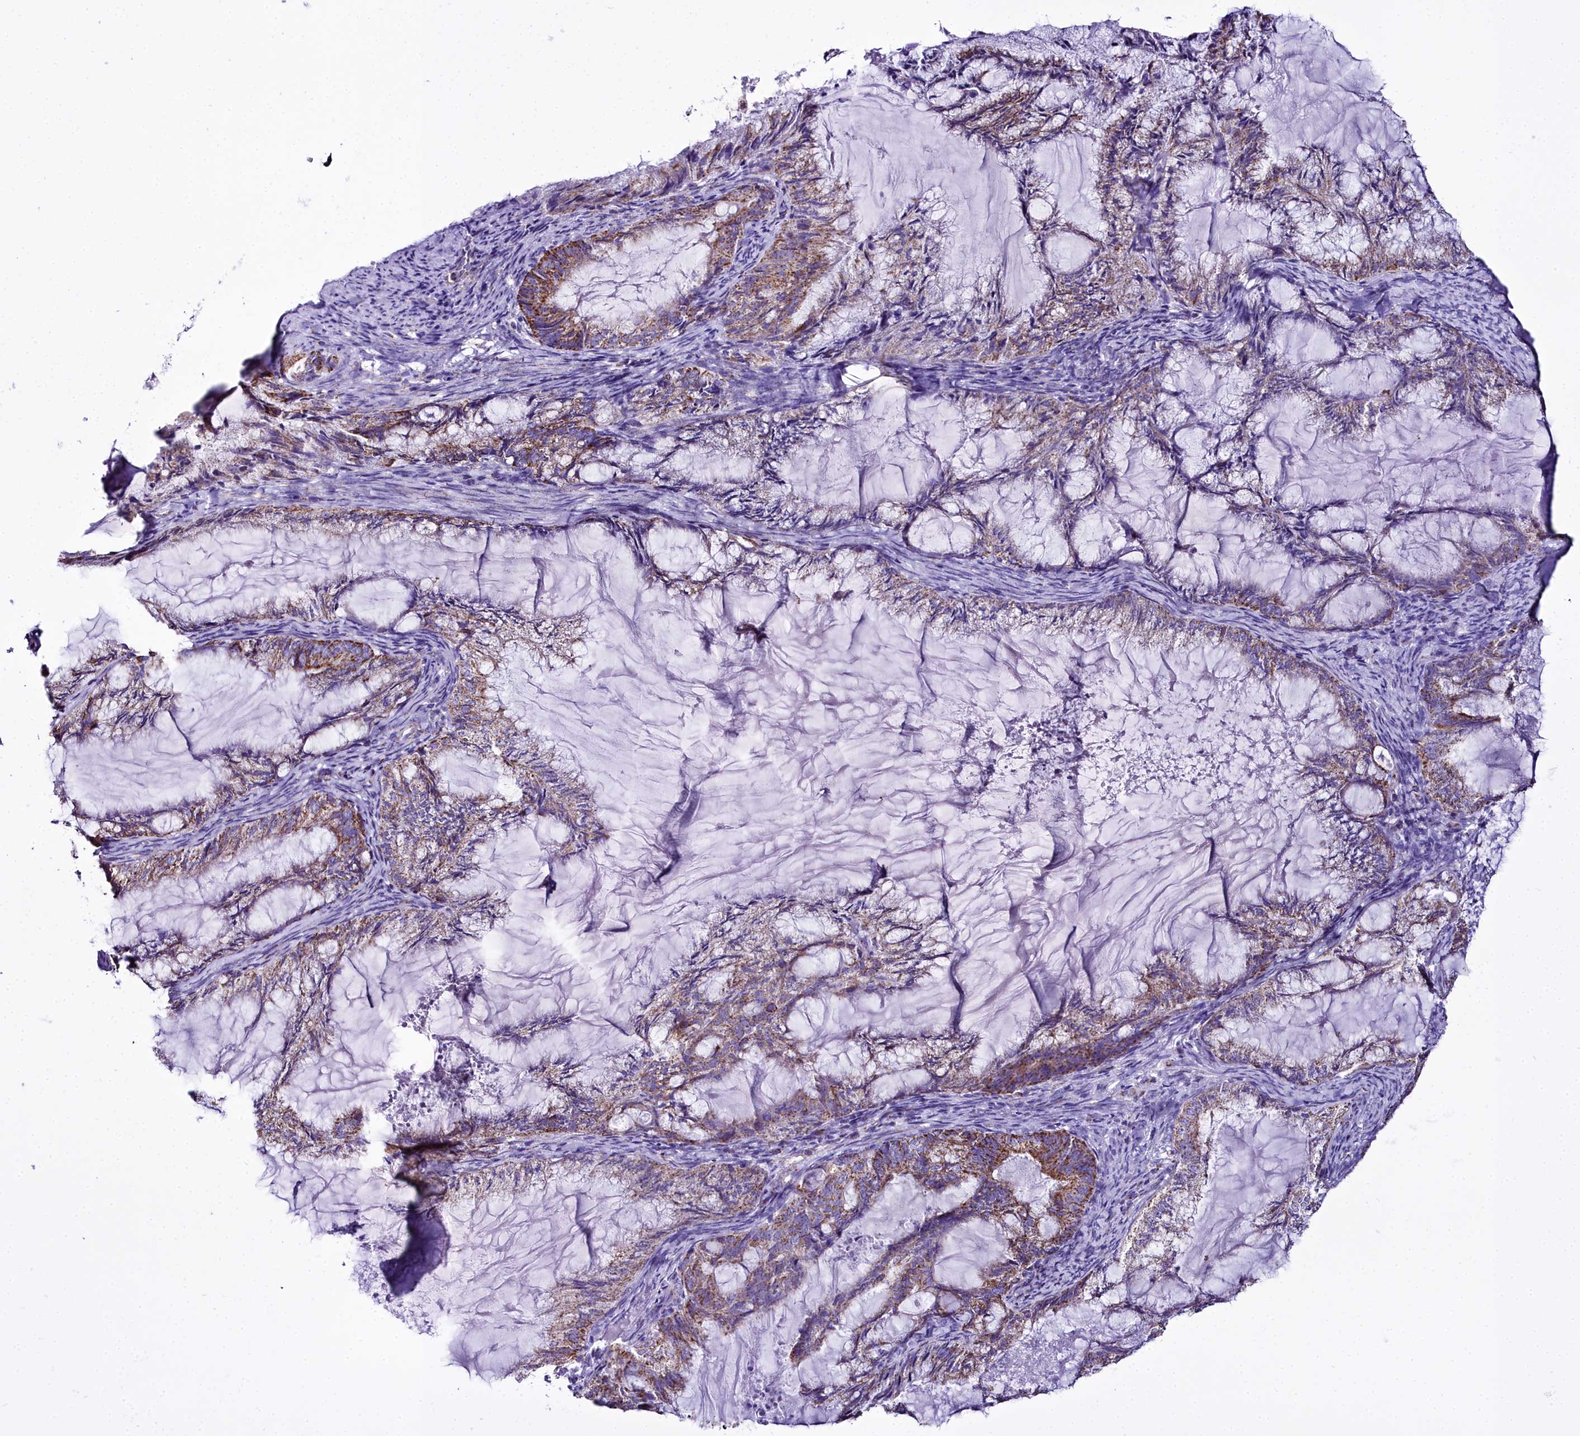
{"staining": {"intensity": "moderate", "quantity": "25%-75%", "location": "cytoplasmic/membranous"}, "tissue": "endometrial cancer", "cell_type": "Tumor cells", "image_type": "cancer", "snomed": [{"axis": "morphology", "description": "Adenocarcinoma, NOS"}, {"axis": "topography", "description": "Endometrium"}], "caption": "A micrograph showing moderate cytoplasmic/membranous positivity in about 25%-75% of tumor cells in endometrial cancer (adenocarcinoma), as visualized by brown immunohistochemical staining.", "gene": "WDFY3", "patient": {"sex": "female", "age": 86}}